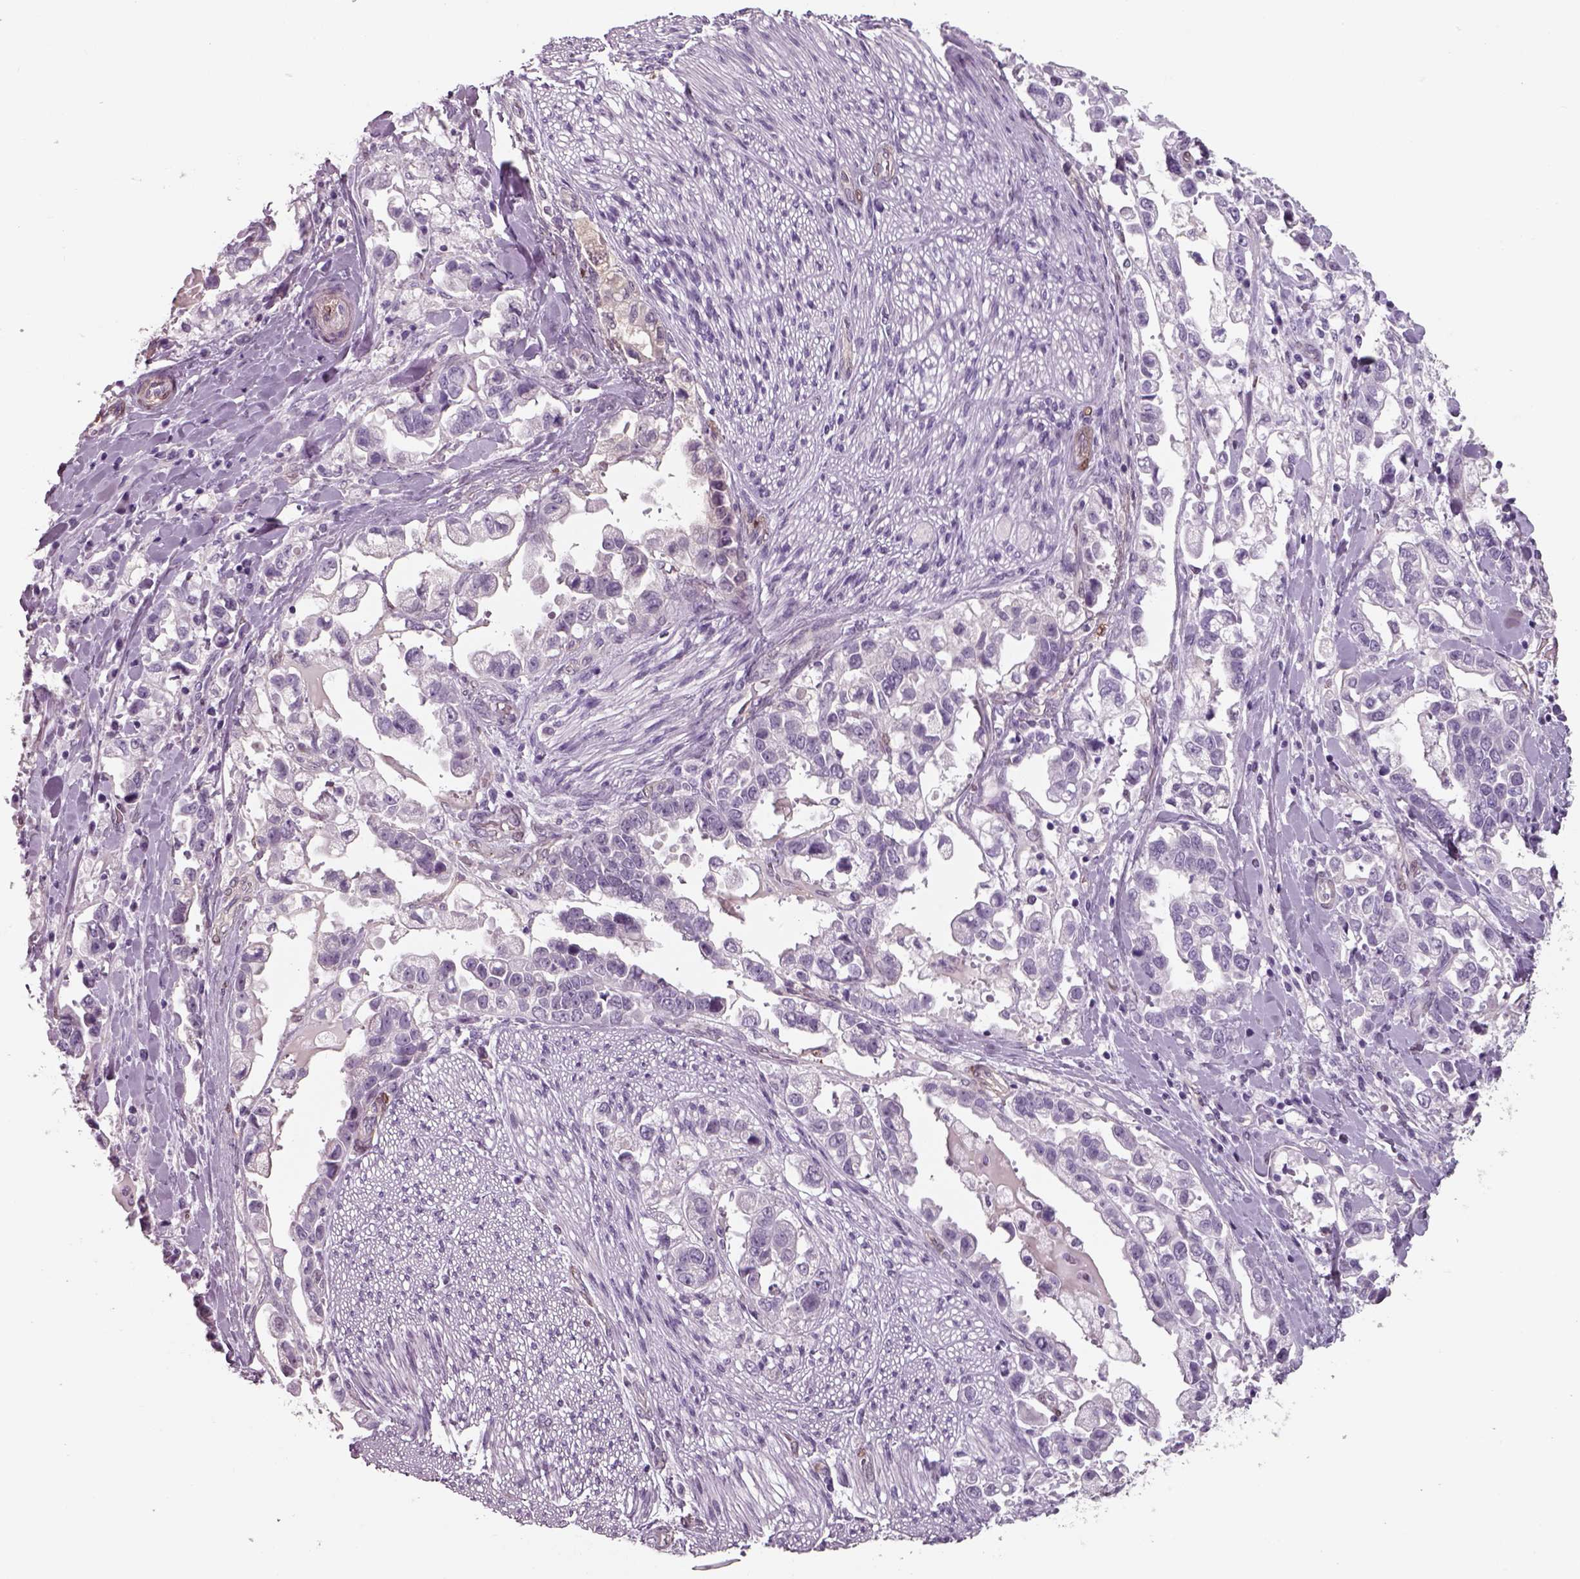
{"staining": {"intensity": "negative", "quantity": "none", "location": "none"}, "tissue": "stomach cancer", "cell_type": "Tumor cells", "image_type": "cancer", "snomed": [{"axis": "morphology", "description": "Adenocarcinoma, NOS"}, {"axis": "topography", "description": "Stomach"}], "caption": "Protein analysis of stomach cancer (adenocarcinoma) demonstrates no significant positivity in tumor cells.", "gene": "ISYNA1", "patient": {"sex": "male", "age": 59}}